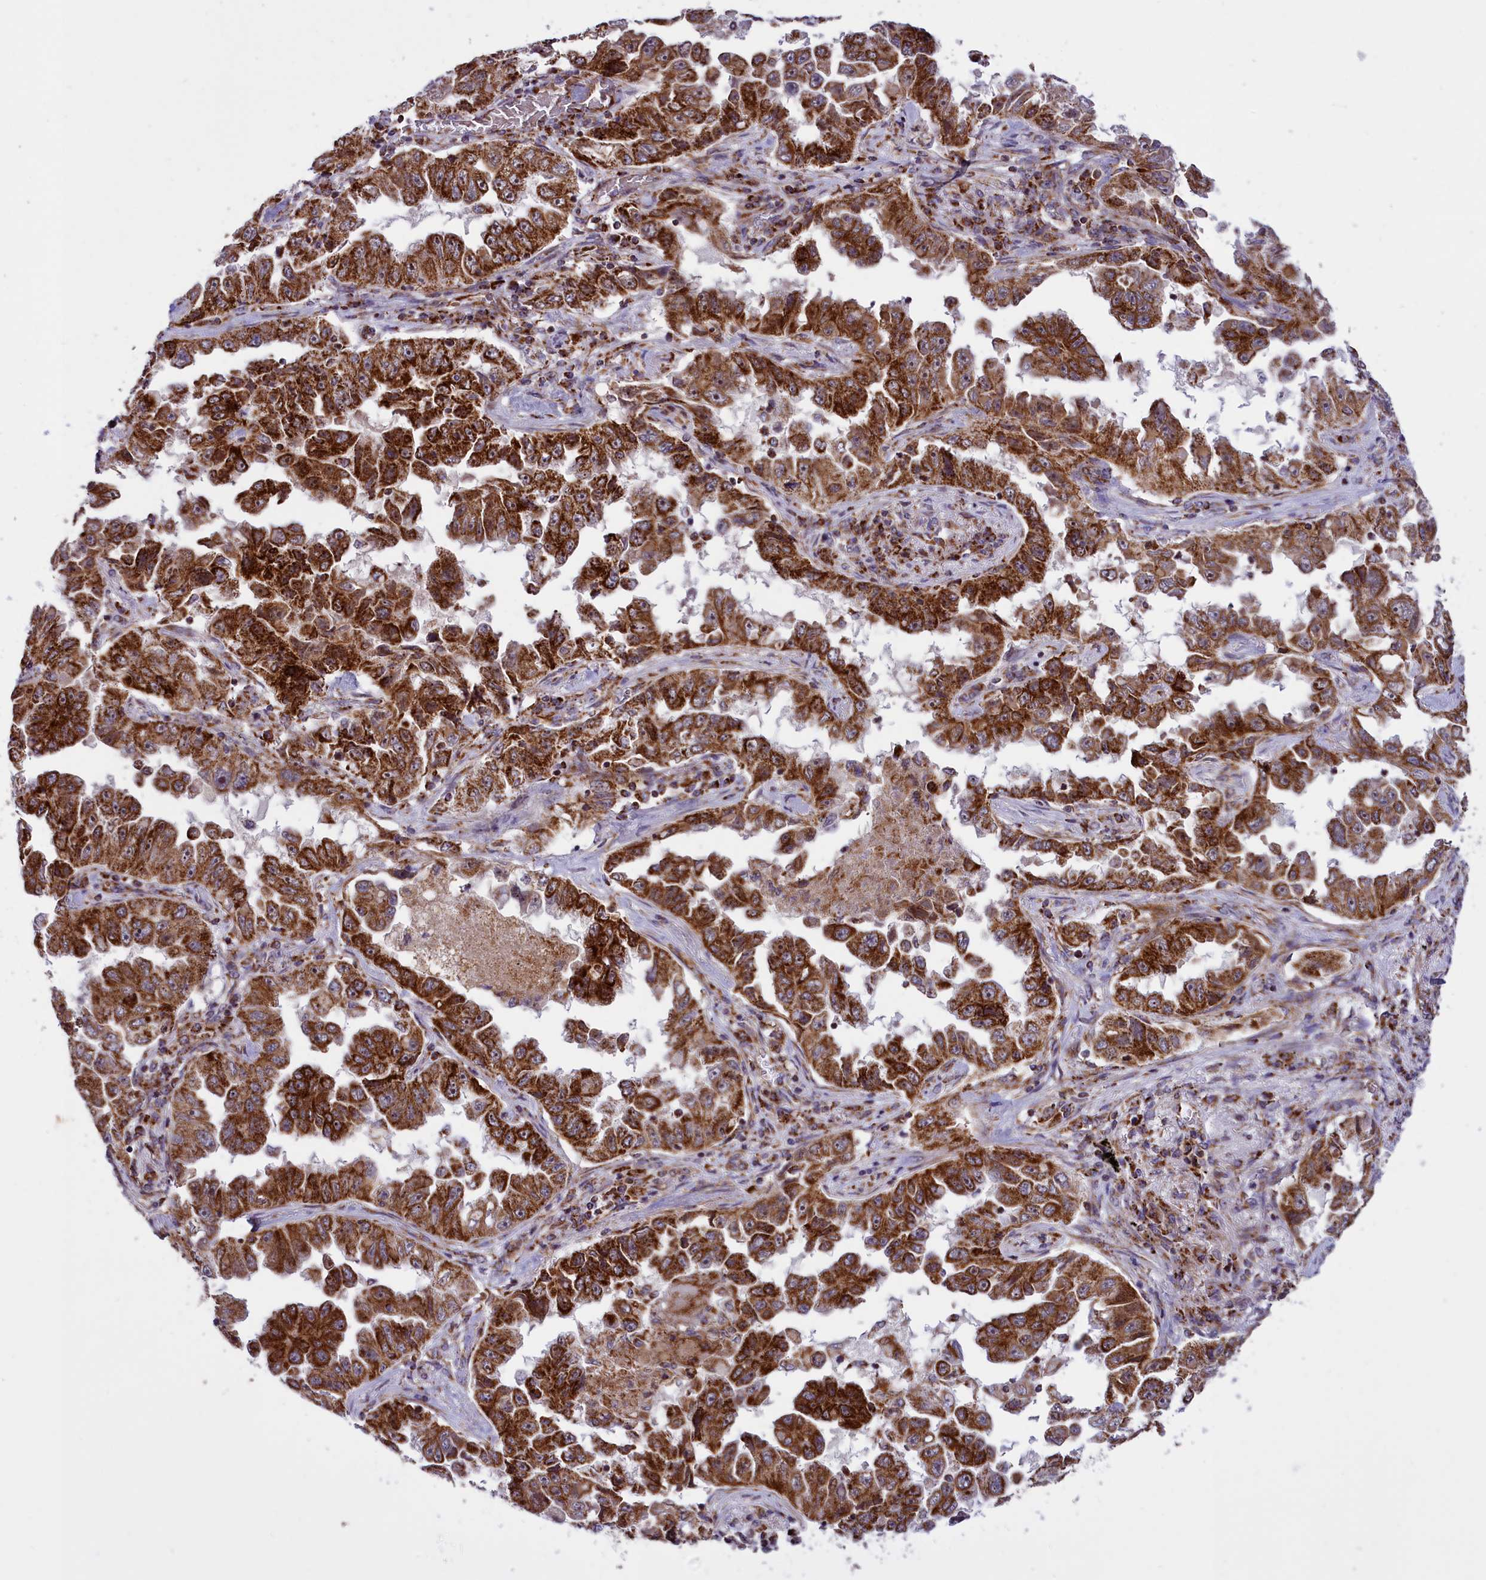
{"staining": {"intensity": "strong", "quantity": ">75%", "location": "cytoplasmic/membranous"}, "tissue": "lung cancer", "cell_type": "Tumor cells", "image_type": "cancer", "snomed": [{"axis": "morphology", "description": "Adenocarcinoma, NOS"}, {"axis": "topography", "description": "Lung"}], "caption": "Tumor cells reveal strong cytoplasmic/membranous positivity in about >75% of cells in lung cancer (adenocarcinoma).", "gene": "NDUFS5", "patient": {"sex": "female", "age": 51}}